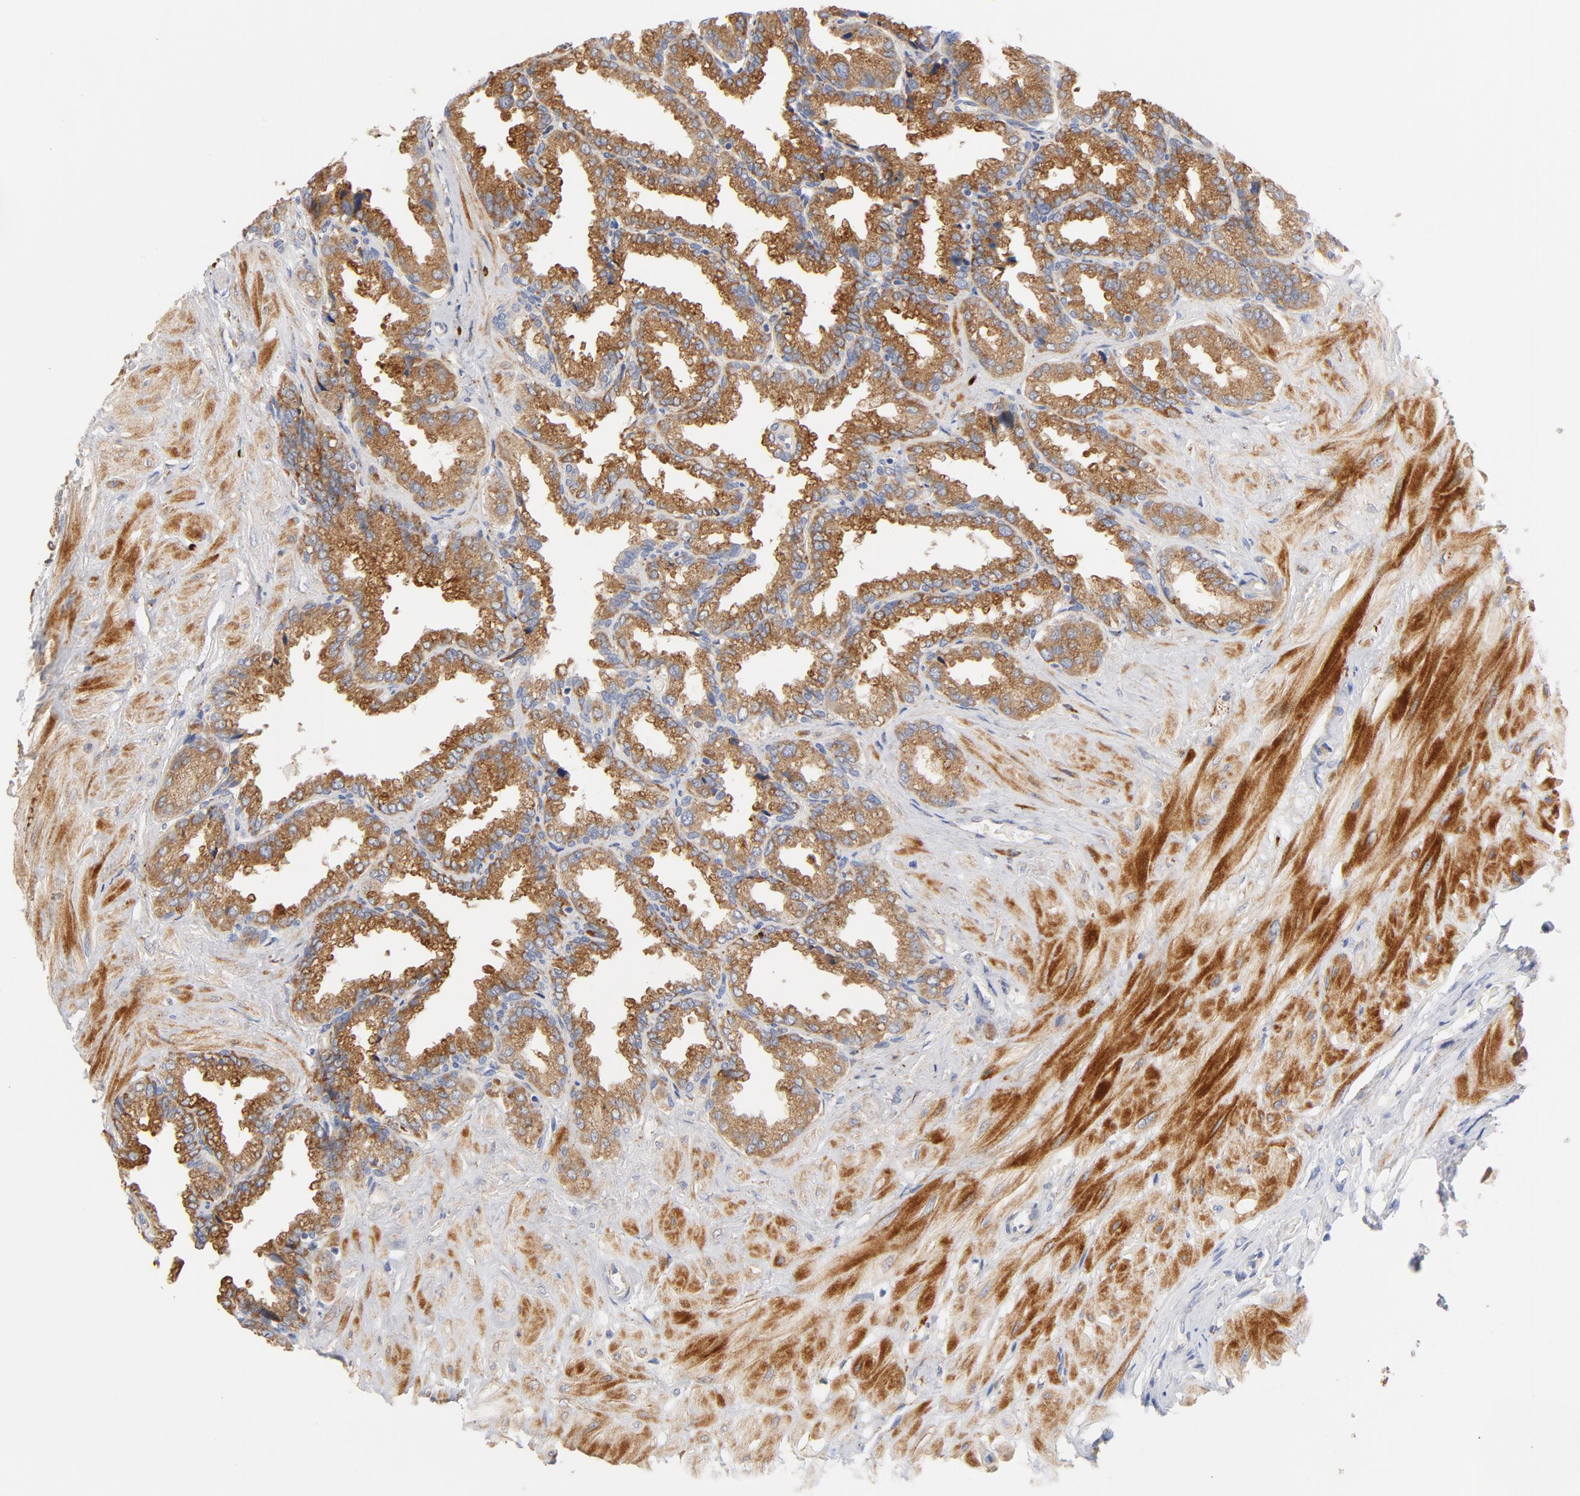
{"staining": {"intensity": "moderate", "quantity": ">75%", "location": "cytoplasmic/membranous"}, "tissue": "seminal vesicle", "cell_type": "Glandular cells", "image_type": "normal", "snomed": [{"axis": "morphology", "description": "Normal tissue, NOS"}, {"axis": "topography", "description": "Seminal veicle"}], "caption": "Seminal vesicle stained with IHC exhibits moderate cytoplasmic/membranous positivity in about >75% of glandular cells.", "gene": "RAPGEF3", "patient": {"sex": "male", "age": 46}}